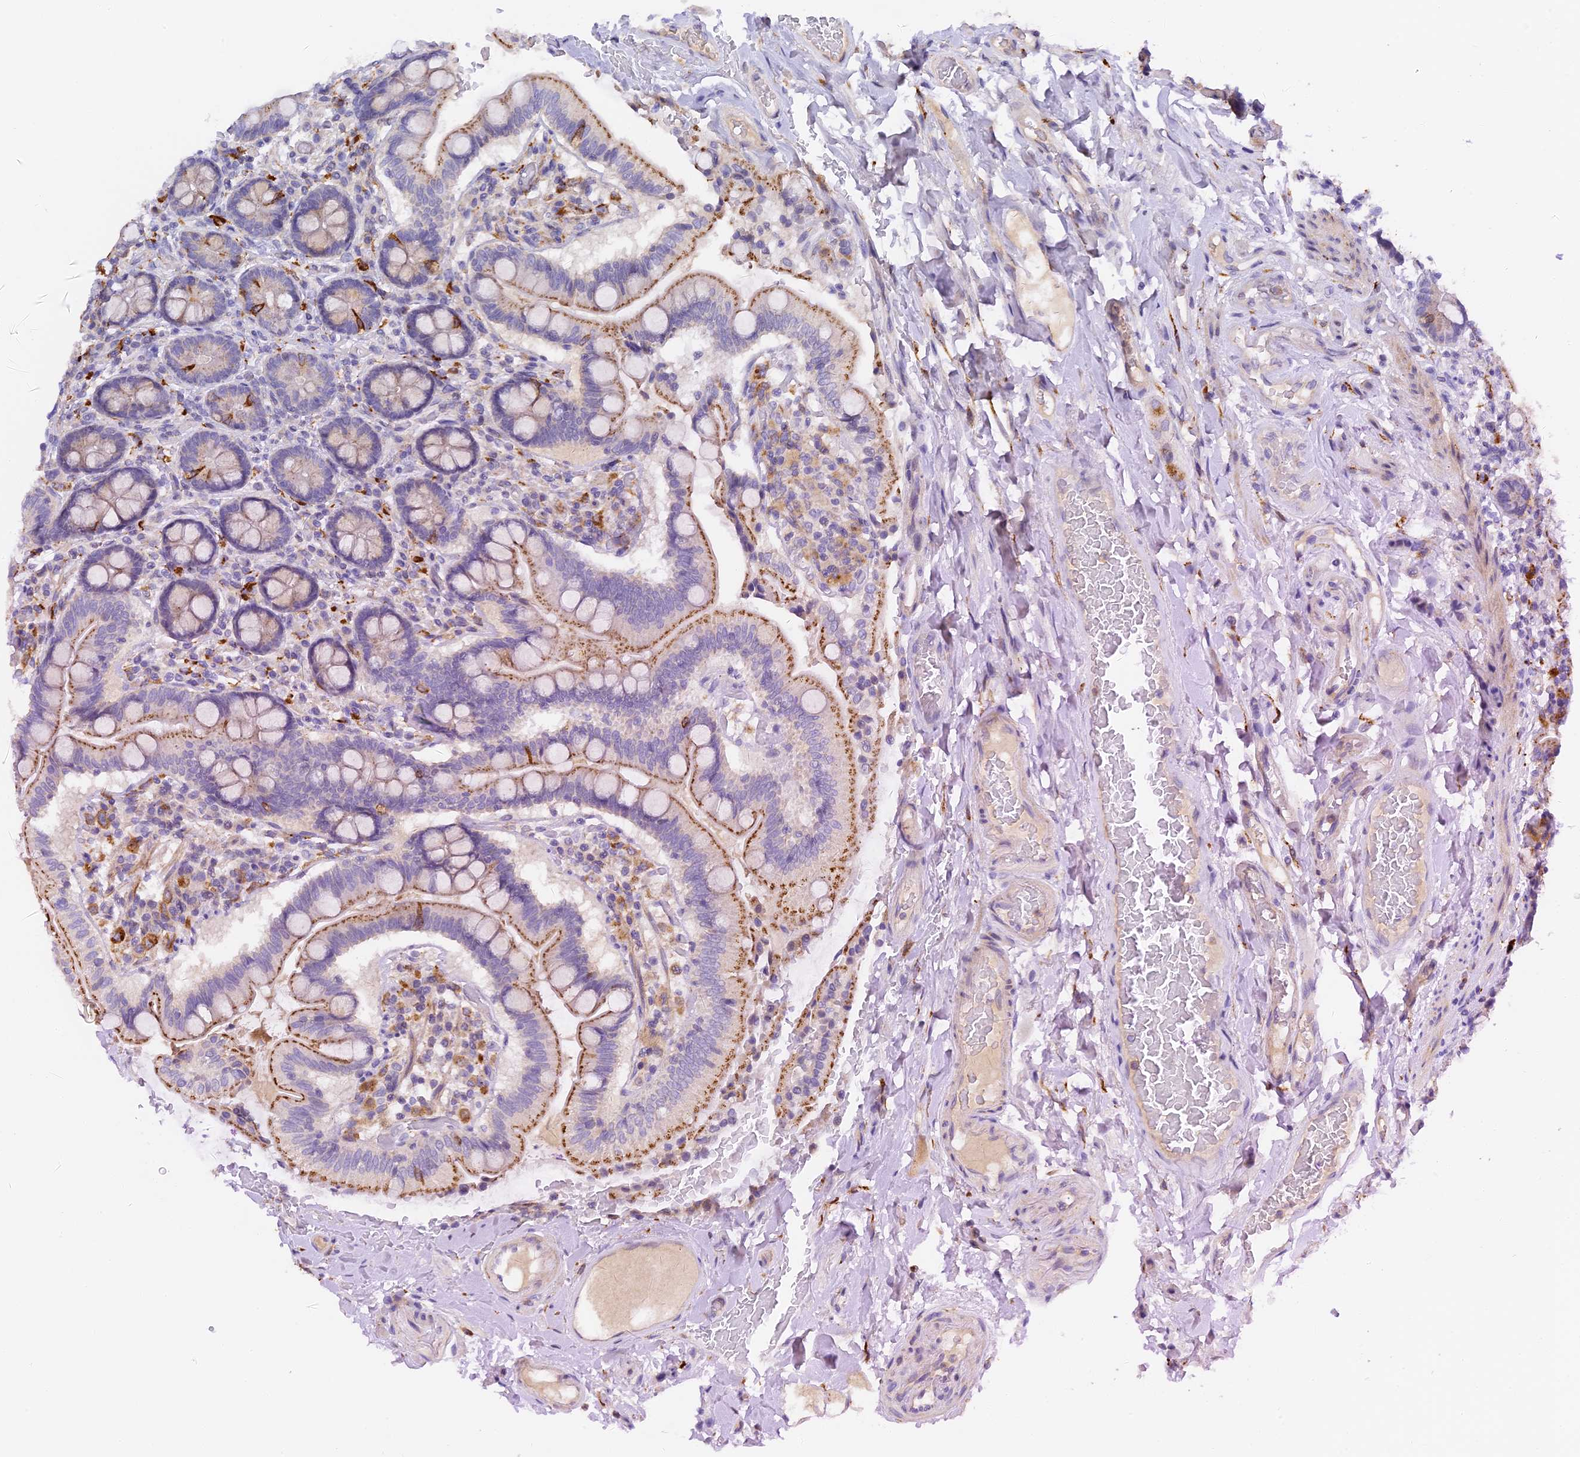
{"staining": {"intensity": "moderate", "quantity": "25%-75%", "location": "cytoplasmic/membranous"}, "tissue": "small intestine", "cell_type": "Glandular cells", "image_type": "normal", "snomed": [{"axis": "morphology", "description": "Normal tissue, NOS"}, {"axis": "topography", "description": "Small intestine"}], "caption": "IHC image of unremarkable small intestine stained for a protein (brown), which shows medium levels of moderate cytoplasmic/membranous positivity in about 25%-75% of glandular cells.", "gene": "RPGRIP1L", "patient": {"sex": "female", "age": 64}}